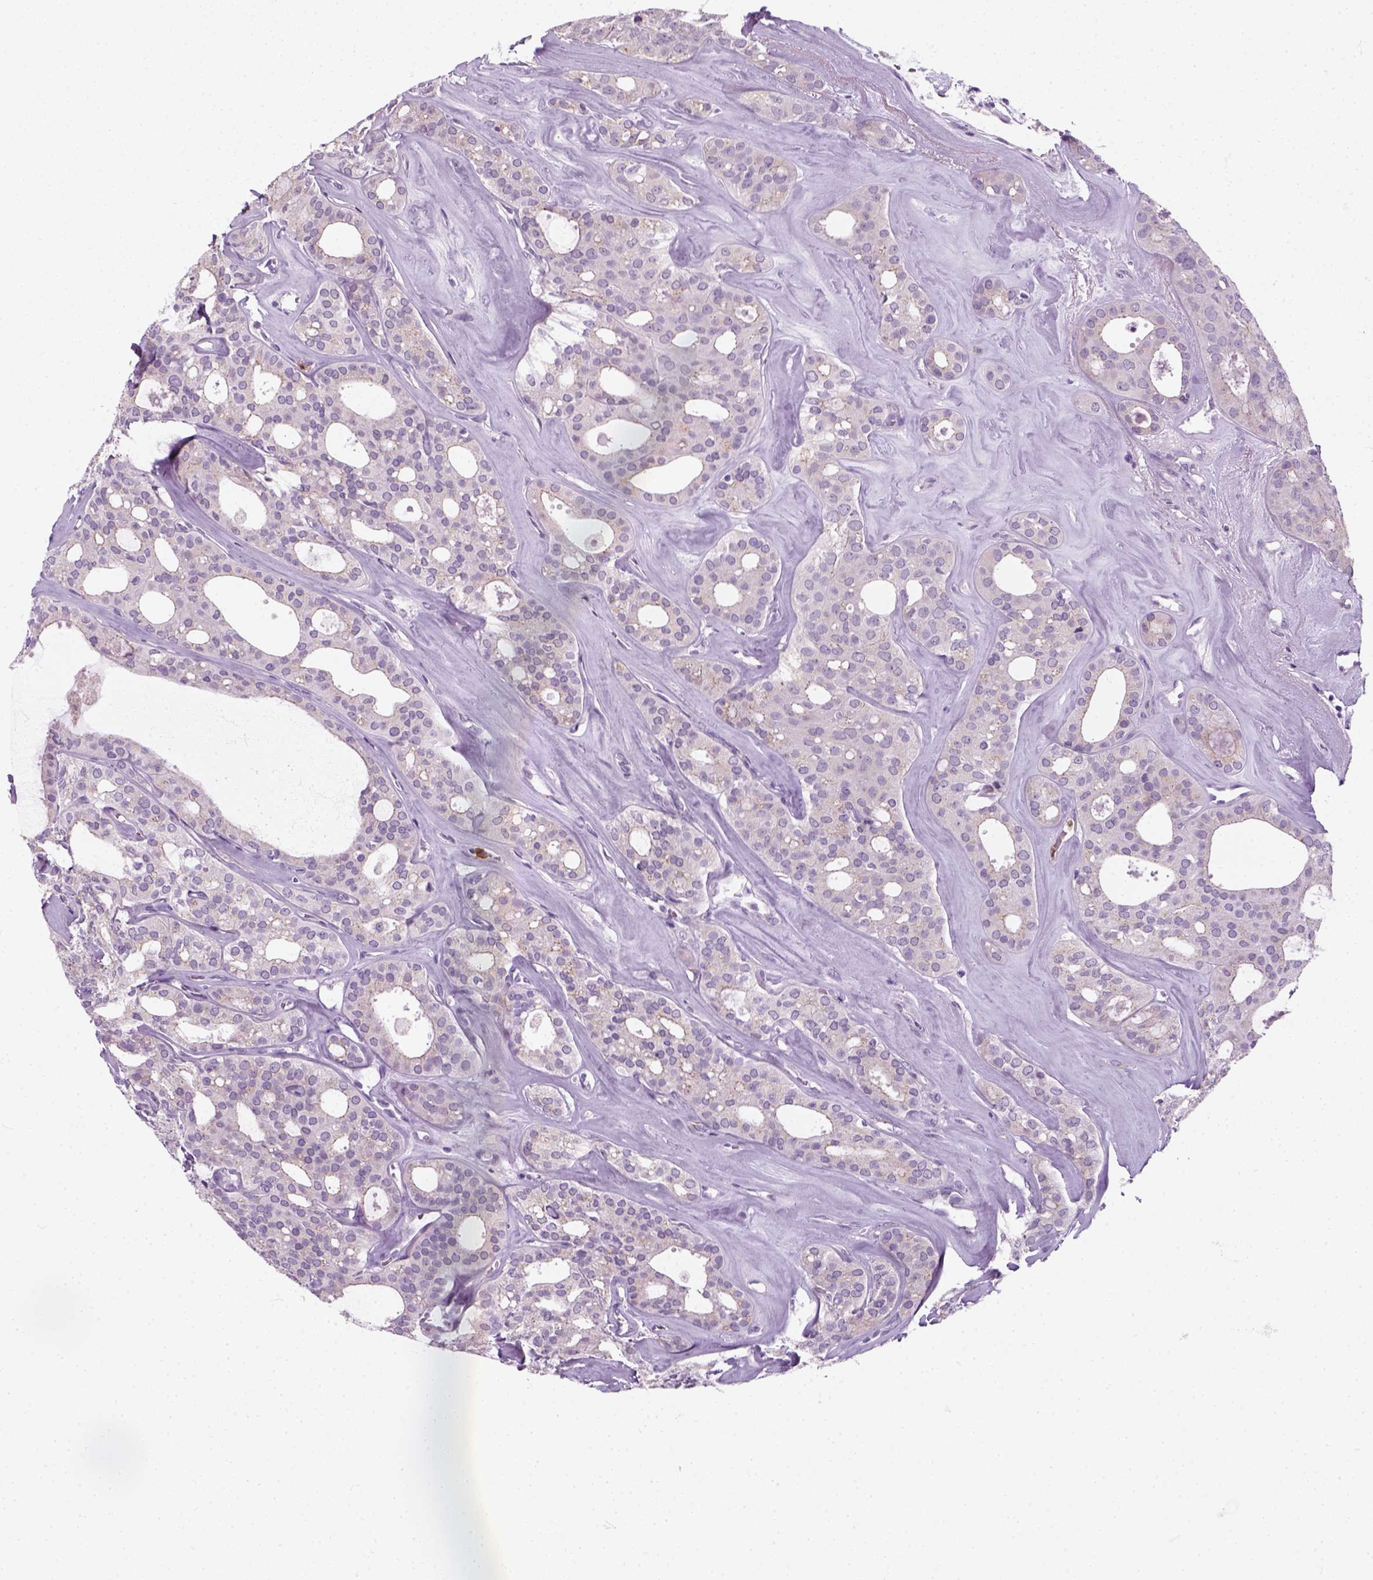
{"staining": {"intensity": "negative", "quantity": "none", "location": "none"}, "tissue": "thyroid cancer", "cell_type": "Tumor cells", "image_type": "cancer", "snomed": [{"axis": "morphology", "description": "Follicular adenoma carcinoma, NOS"}, {"axis": "topography", "description": "Thyroid gland"}], "caption": "Image shows no significant protein positivity in tumor cells of follicular adenoma carcinoma (thyroid).", "gene": "IL4", "patient": {"sex": "male", "age": 75}}